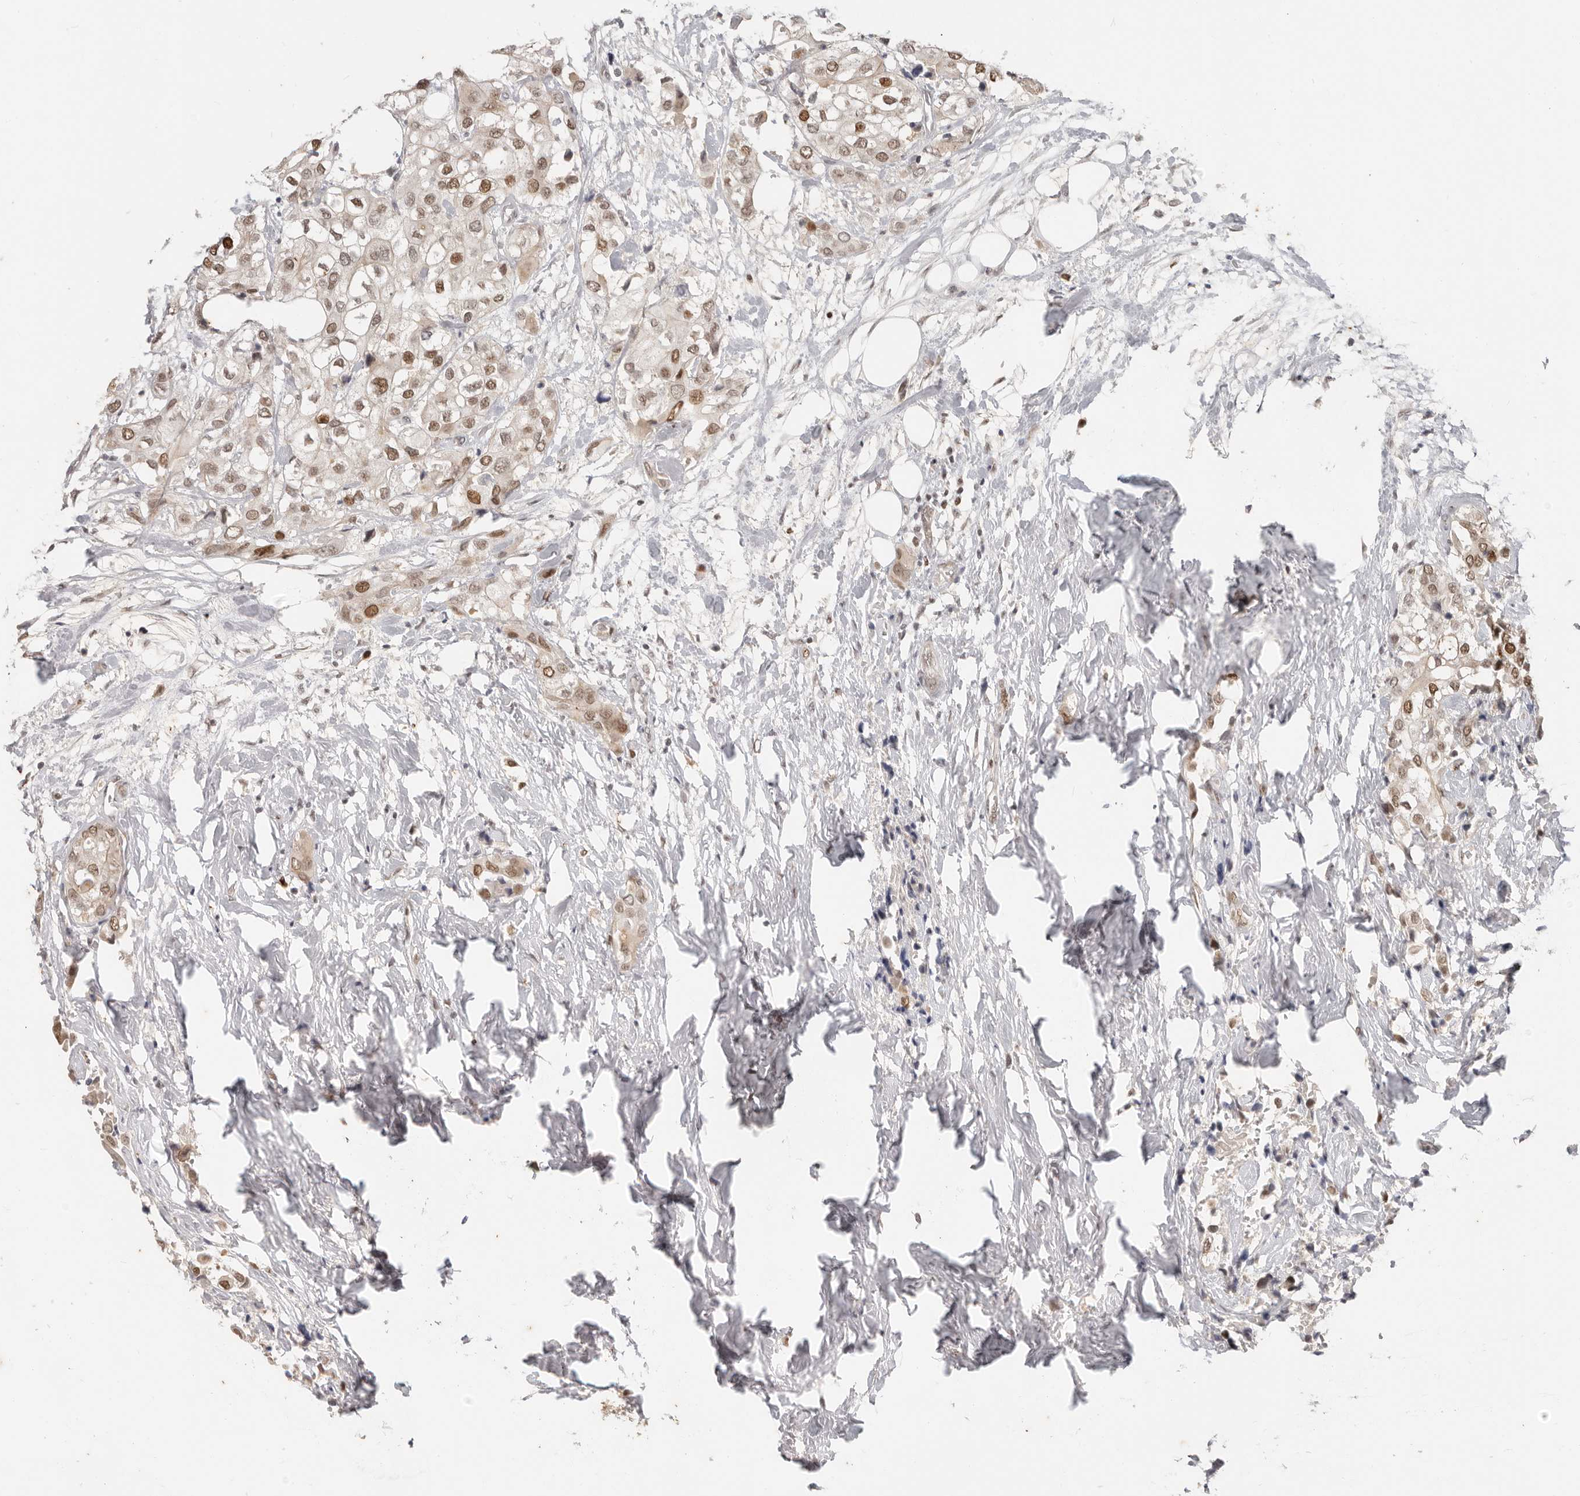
{"staining": {"intensity": "moderate", "quantity": "25%-75%", "location": "nuclear"}, "tissue": "urothelial cancer", "cell_type": "Tumor cells", "image_type": "cancer", "snomed": [{"axis": "morphology", "description": "Urothelial carcinoma, High grade"}, {"axis": "topography", "description": "Urinary bladder"}], "caption": "Urothelial cancer was stained to show a protein in brown. There is medium levels of moderate nuclear positivity in approximately 25%-75% of tumor cells. Nuclei are stained in blue.", "gene": "RFC2", "patient": {"sex": "male", "age": 64}}